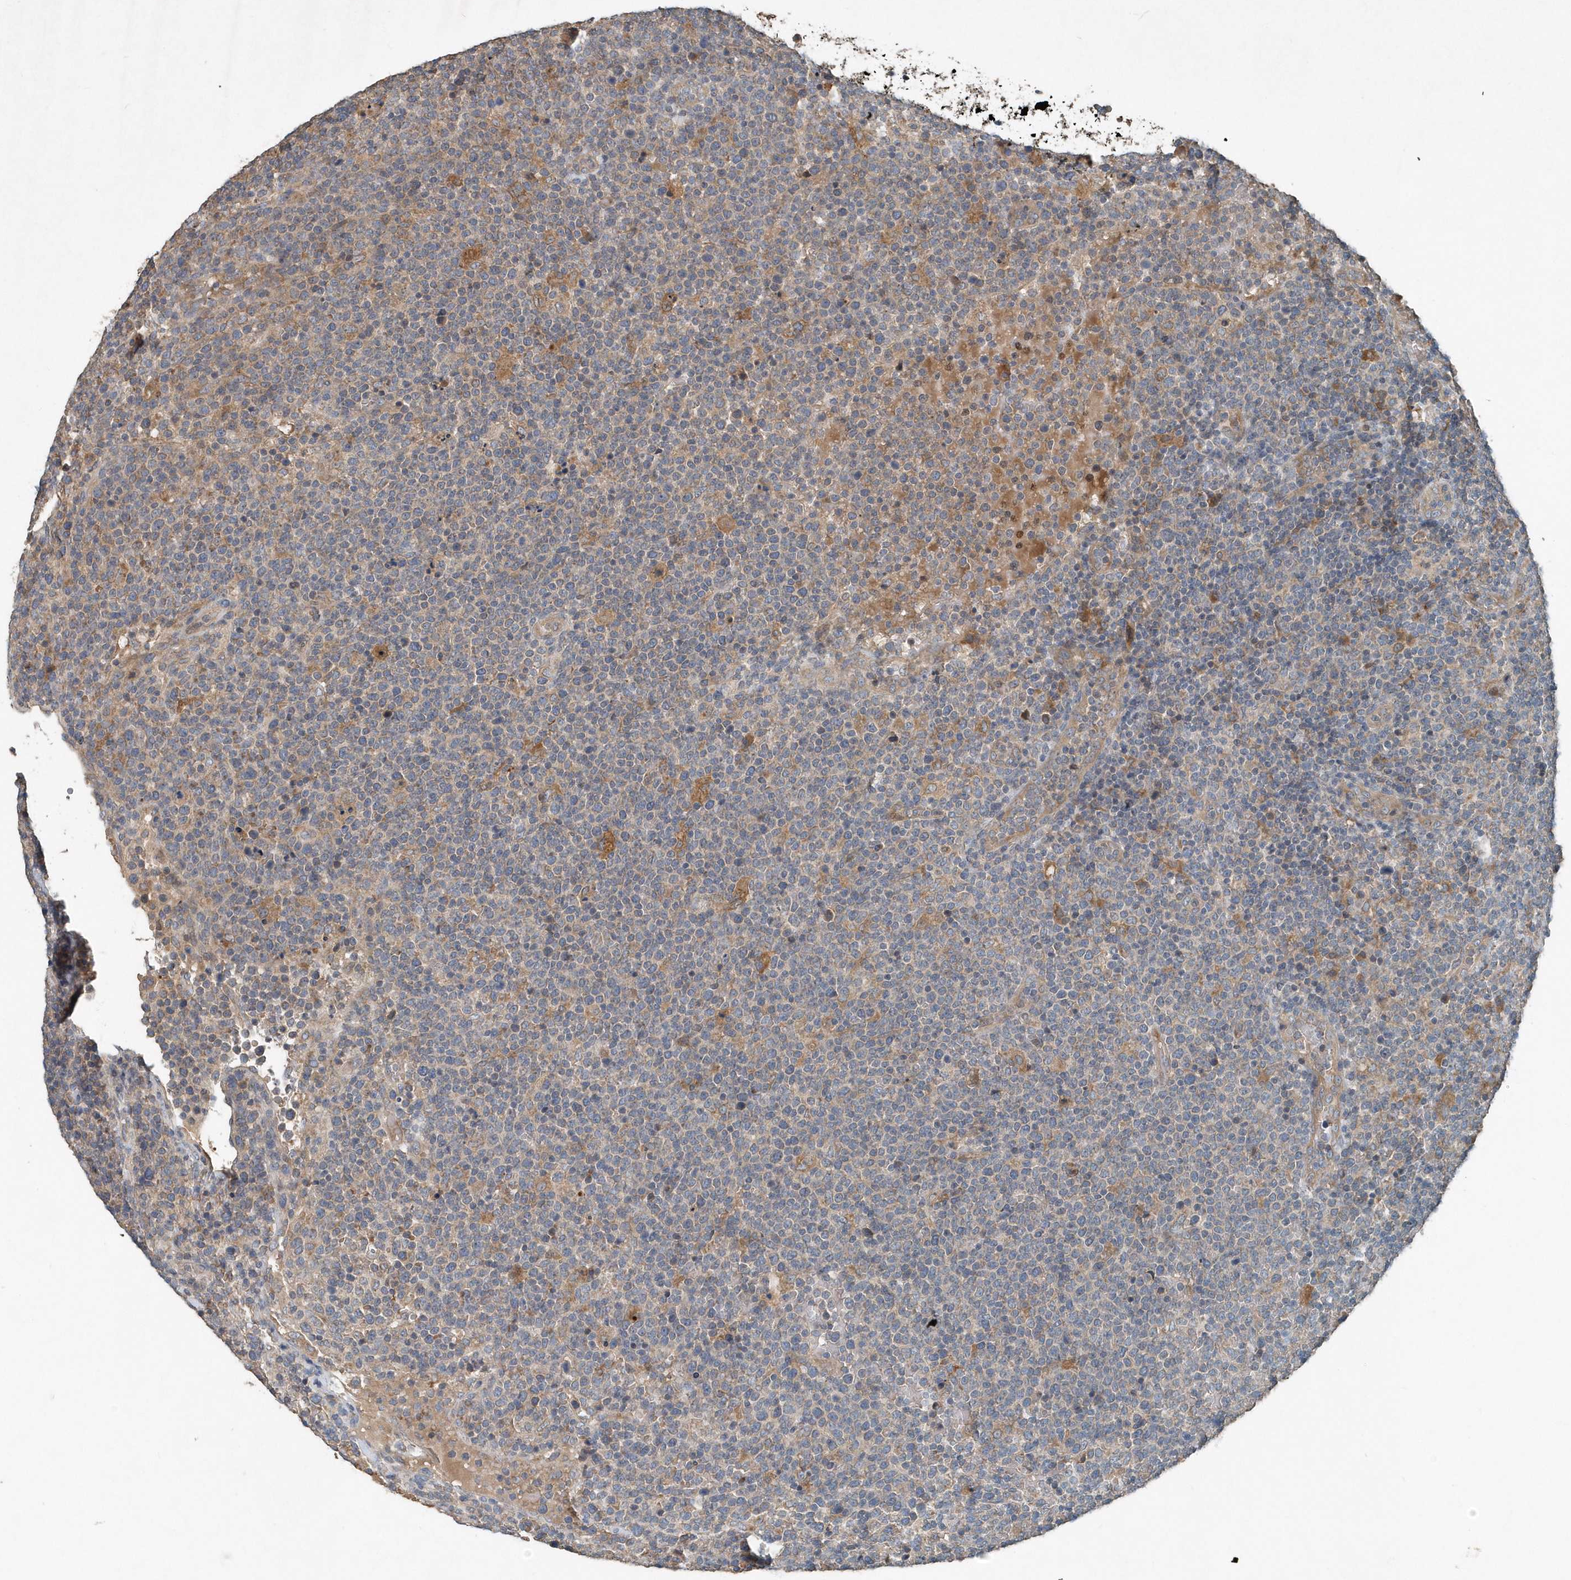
{"staining": {"intensity": "weak", "quantity": "25%-75%", "location": "cytoplasmic/membranous"}, "tissue": "lymphoma", "cell_type": "Tumor cells", "image_type": "cancer", "snomed": [{"axis": "morphology", "description": "Malignant lymphoma, non-Hodgkin's type, High grade"}, {"axis": "topography", "description": "Lymph node"}], "caption": "Immunohistochemical staining of malignant lymphoma, non-Hodgkin's type (high-grade) displays low levels of weak cytoplasmic/membranous protein positivity in approximately 25%-75% of tumor cells. (DAB (3,3'-diaminobenzidine) IHC, brown staining for protein, blue staining for nuclei).", "gene": "SCFD2", "patient": {"sex": "male", "age": 61}}